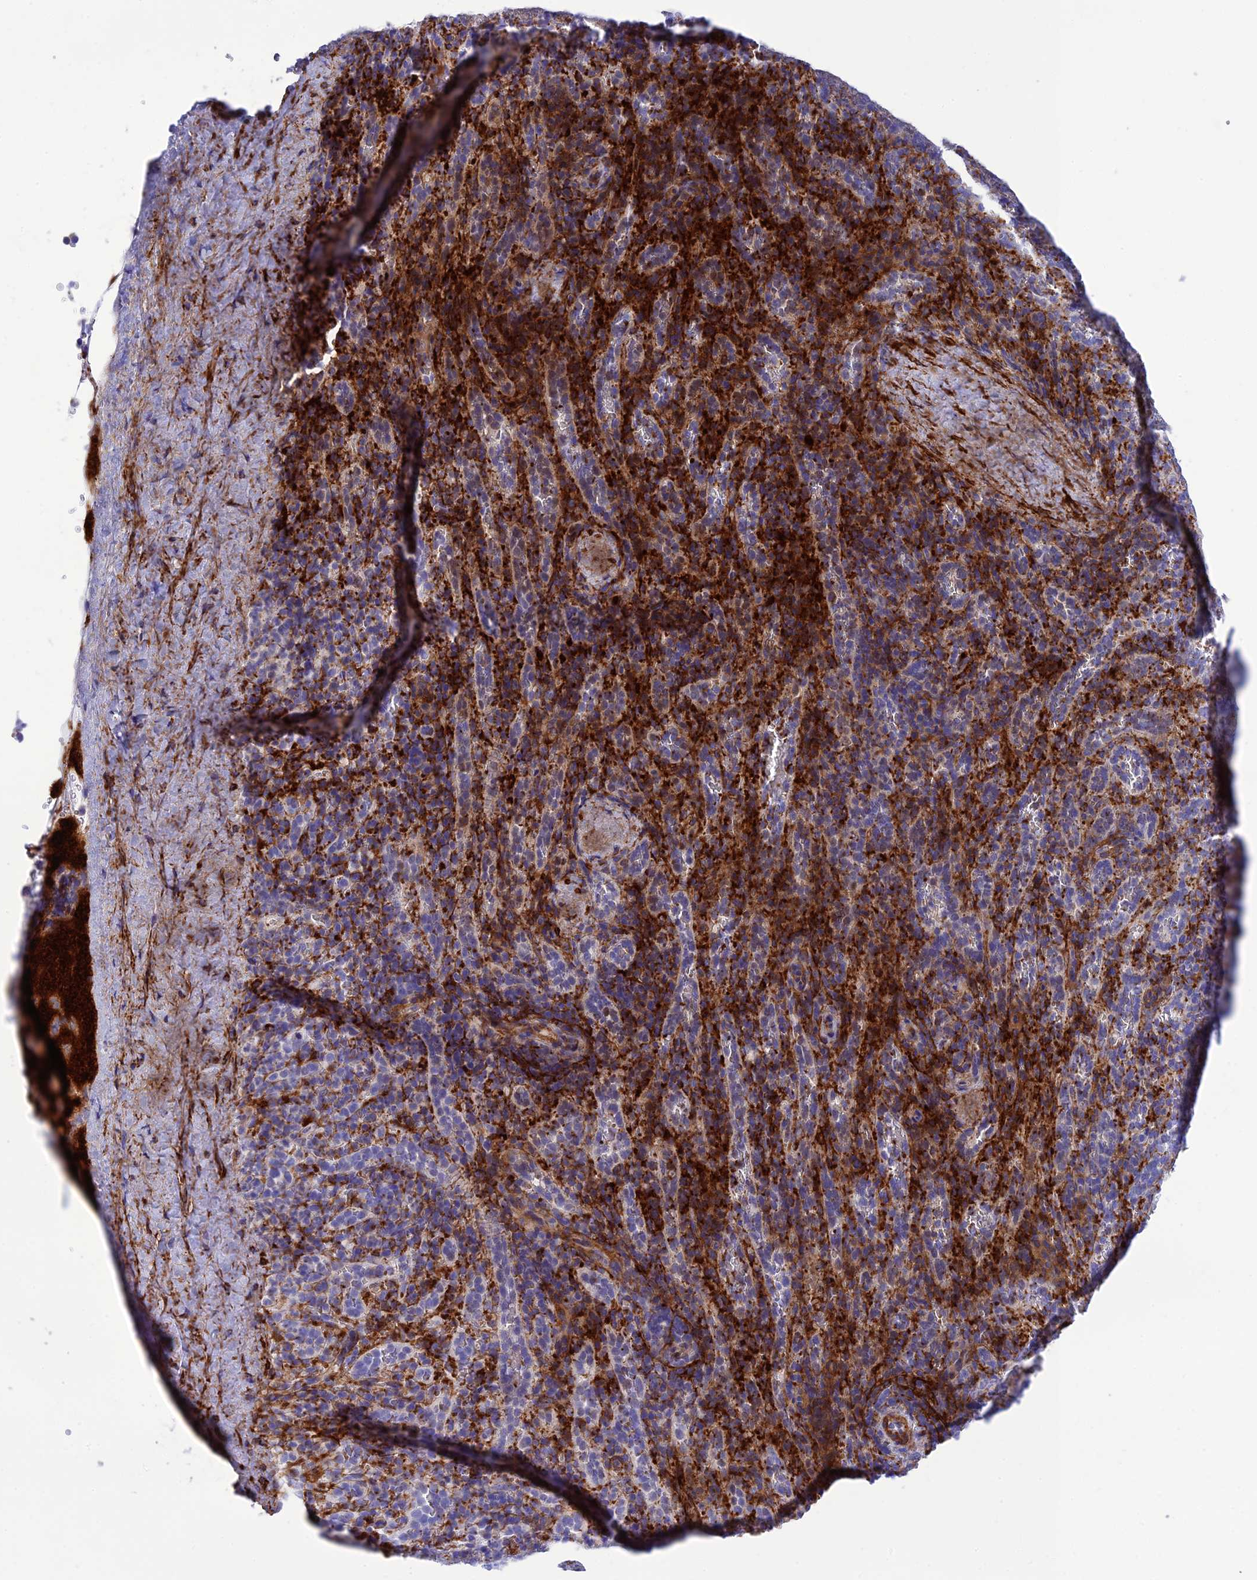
{"staining": {"intensity": "strong", "quantity": "<25%", "location": "cytoplasmic/membranous"}, "tissue": "spleen", "cell_type": "Cells in red pulp", "image_type": "normal", "snomed": [{"axis": "morphology", "description": "Normal tissue, NOS"}, {"axis": "topography", "description": "Spleen"}], "caption": "High-power microscopy captured an immunohistochemistry (IHC) micrograph of normal spleen, revealing strong cytoplasmic/membranous staining in approximately <25% of cells in red pulp. (IHC, brightfield microscopy, high magnification).", "gene": "FRA10AC1", "patient": {"sex": "female", "age": 21}}